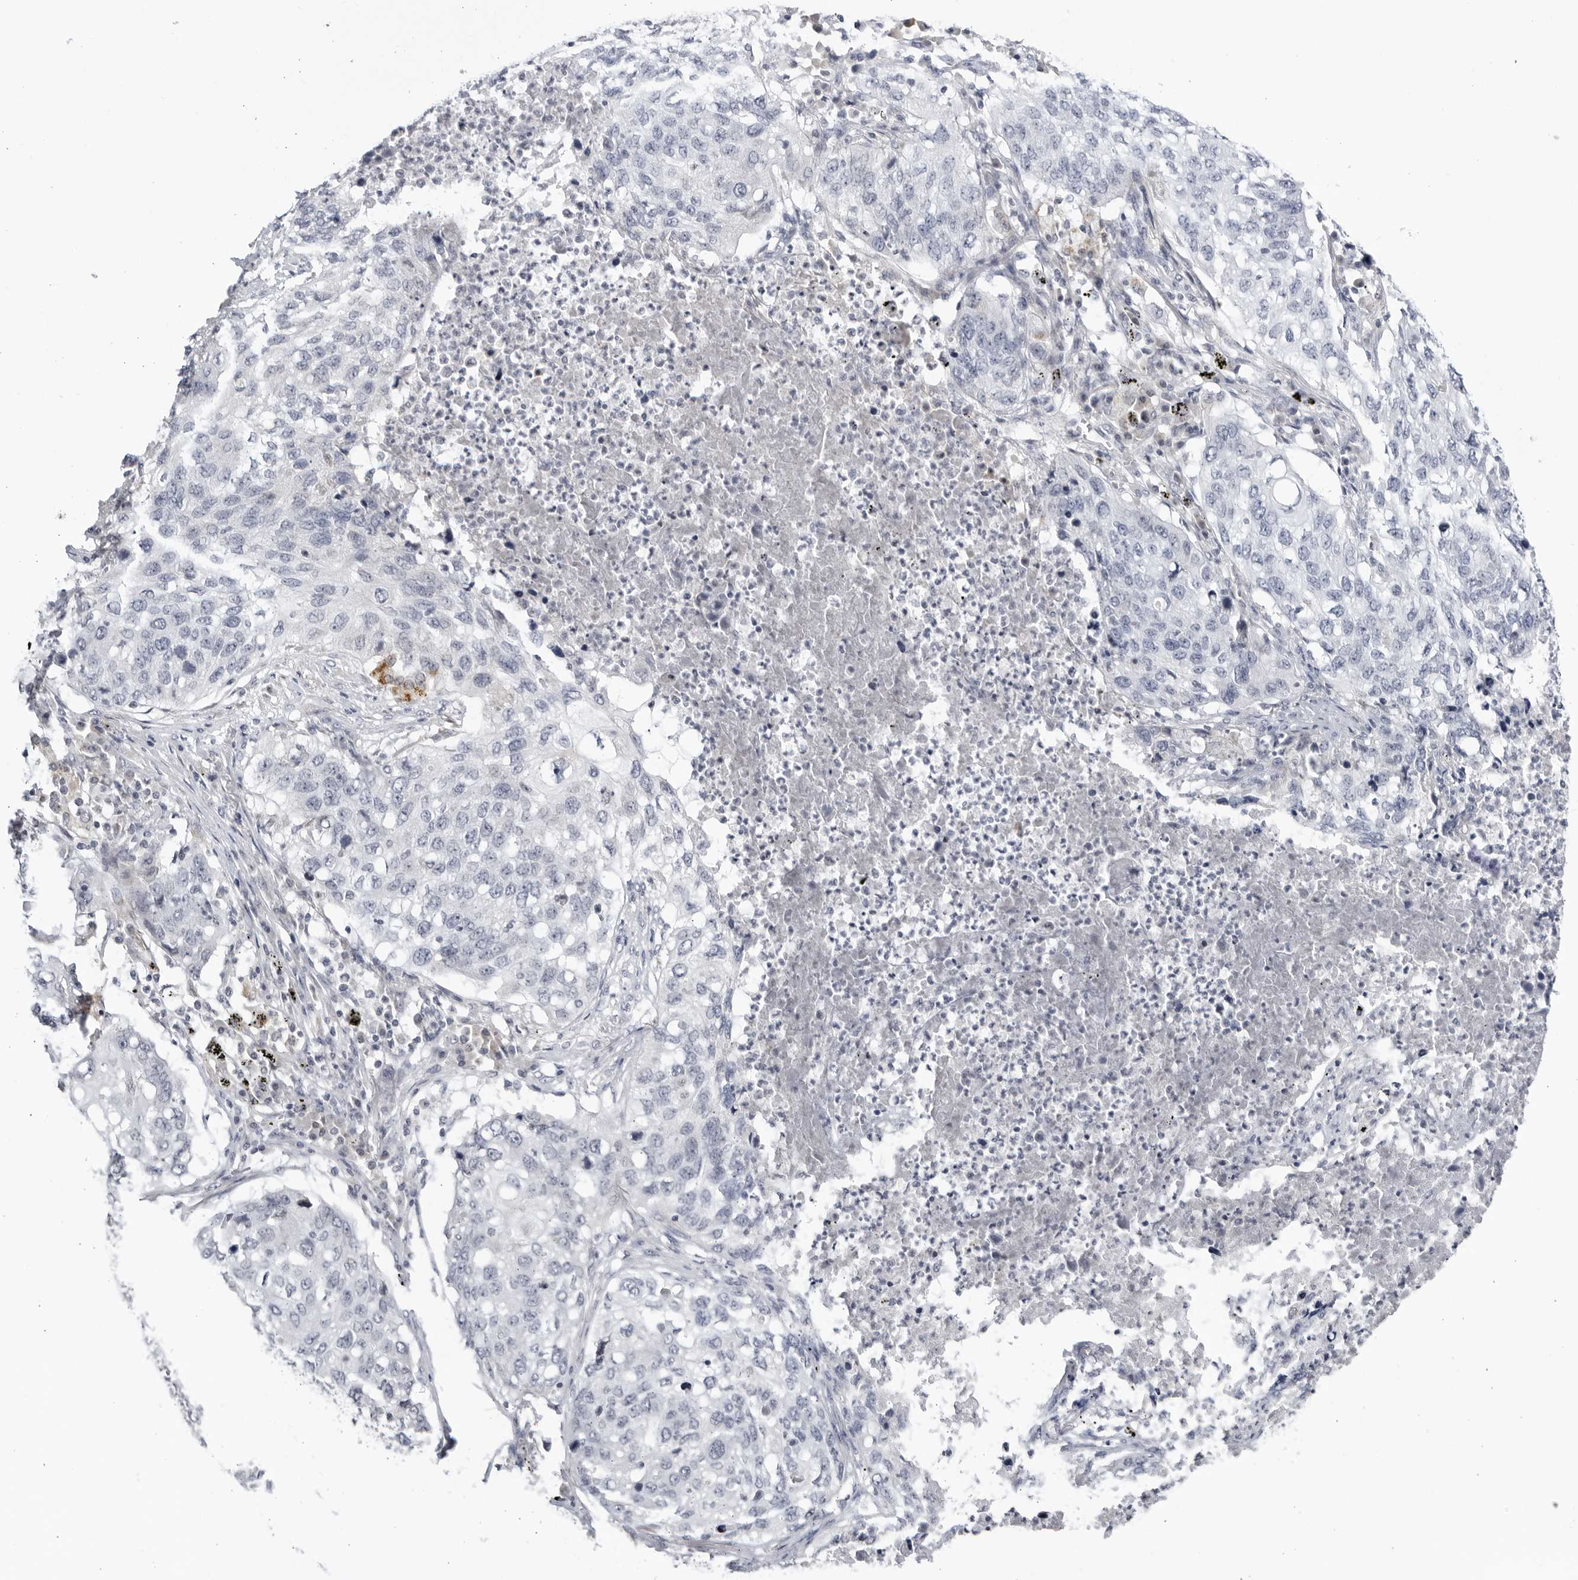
{"staining": {"intensity": "negative", "quantity": "none", "location": "none"}, "tissue": "lung cancer", "cell_type": "Tumor cells", "image_type": "cancer", "snomed": [{"axis": "morphology", "description": "Squamous cell carcinoma, NOS"}, {"axis": "topography", "description": "Lung"}], "caption": "Tumor cells are negative for brown protein staining in lung cancer. (Immunohistochemistry (ihc), brightfield microscopy, high magnification).", "gene": "CNBD1", "patient": {"sex": "female", "age": 63}}